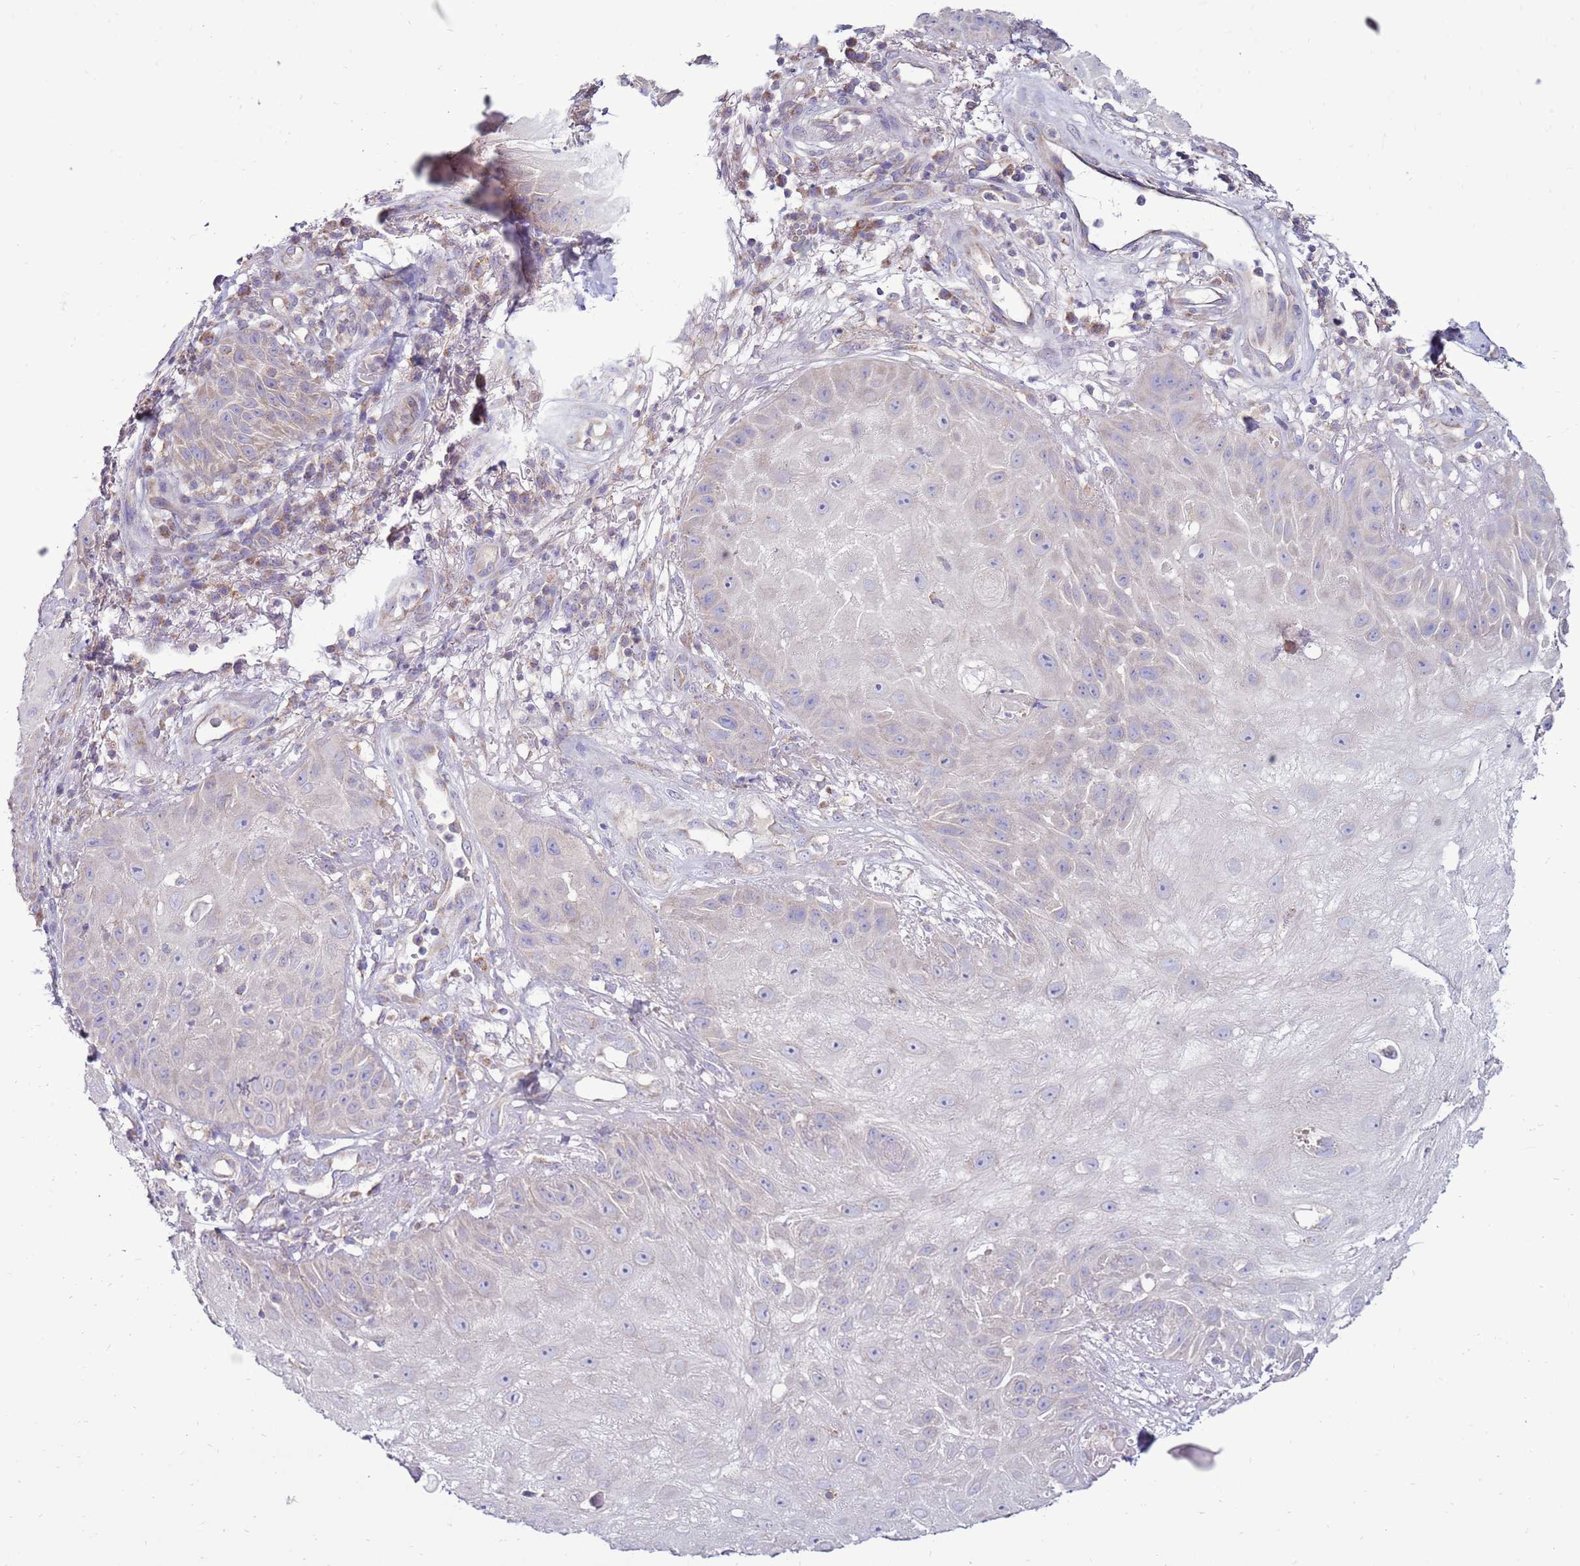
{"staining": {"intensity": "negative", "quantity": "none", "location": "none"}, "tissue": "skin cancer", "cell_type": "Tumor cells", "image_type": "cancer", "snomed": [{"axis": "morphology", "description": "Squamous cell carcinoma, NOS"}, {"axis": "topography", "description": "Skin"}], "caption": "A histopathology image of human skin cancer (squamous cell carcinoma) is negative for staining in tumor cells.", "gene": "TRAPPC4", "patient": {"sex": "male", "age": 70}}